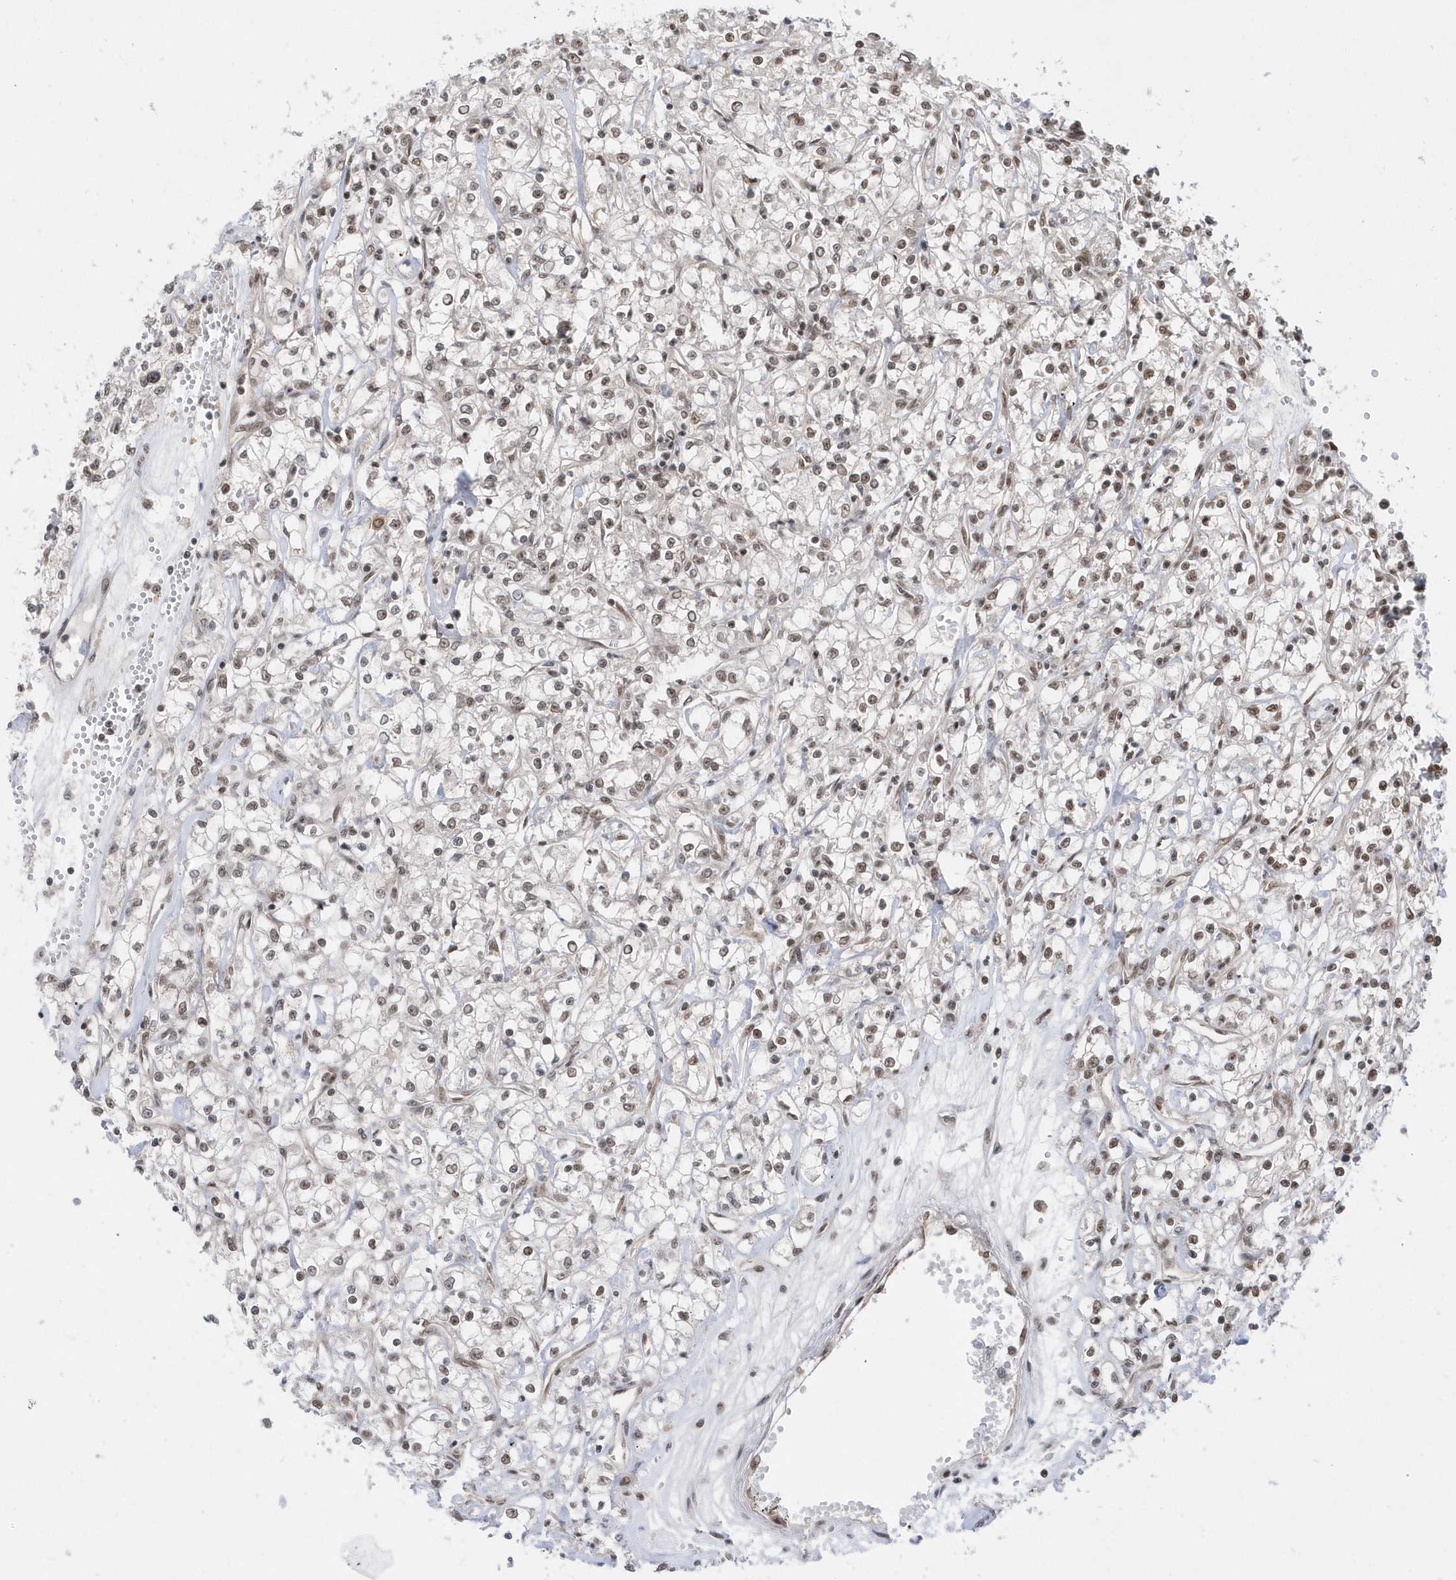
{"staining": {"intensity": "moderate", "quantity": "25%-75%", "location": "nuclear"}, "tissue": "renal cancer", "cell_type": "Tumor cells", "image_type": "cancer", "snomed": [{"axis": "morphology", "description": "Adenocarcinoma, NOS"}, {"axis": "topography", "description": "Kidney"}], "caption": "Renal adenocarcinoma stained for a protein displays moderate nuclear positivity in tumor cells.", "gene": "SEPHS1", "patient": {"sex": "female", "age": 59}}